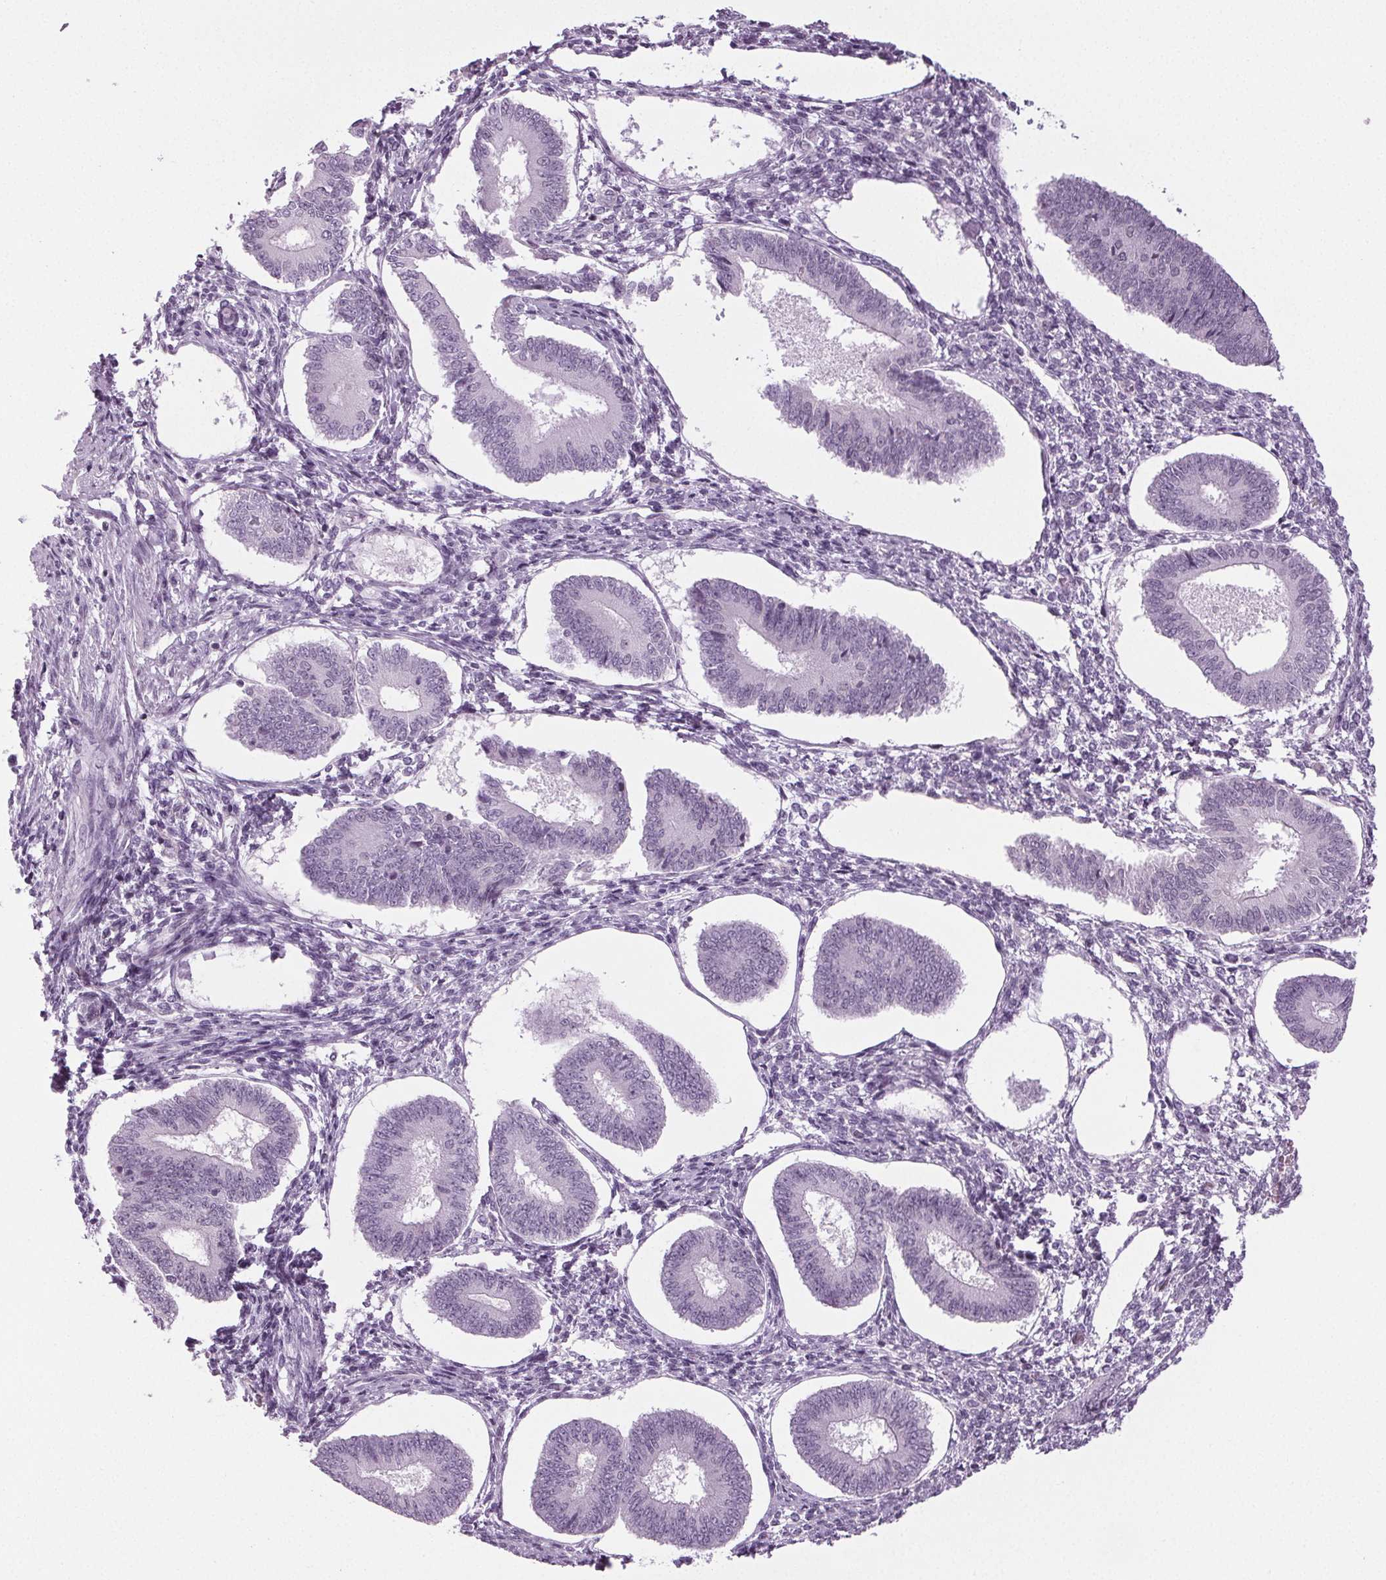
{"staining": {"intensity": "negative", "quantity": "none", "location": "none"}, "tissue": "endometrium", "cell_type": "Cells in endometrial stroma", "image_type": "normal", "snomed": [{"axis": "morphology", "description": "Normal tissue, NOS"}, {"axis": "topography", "description": "Endometrium"}], "caption": "IHC histopathology image of unremarkable endometrium: human endometrium stained with DAB (3,3'-diaminobenzidine) reveals no significant protein expression in cells in endometrial stroma. The staining was performed using DAB (3,3'-diaminobenzidine) to visualize the protein expression in brown, while the nuclei were stained in blue with hematoxylin (Magnification: 20x).", "gene": "IGF2BP1", "patient": {"sex": "female", "age": 42}}